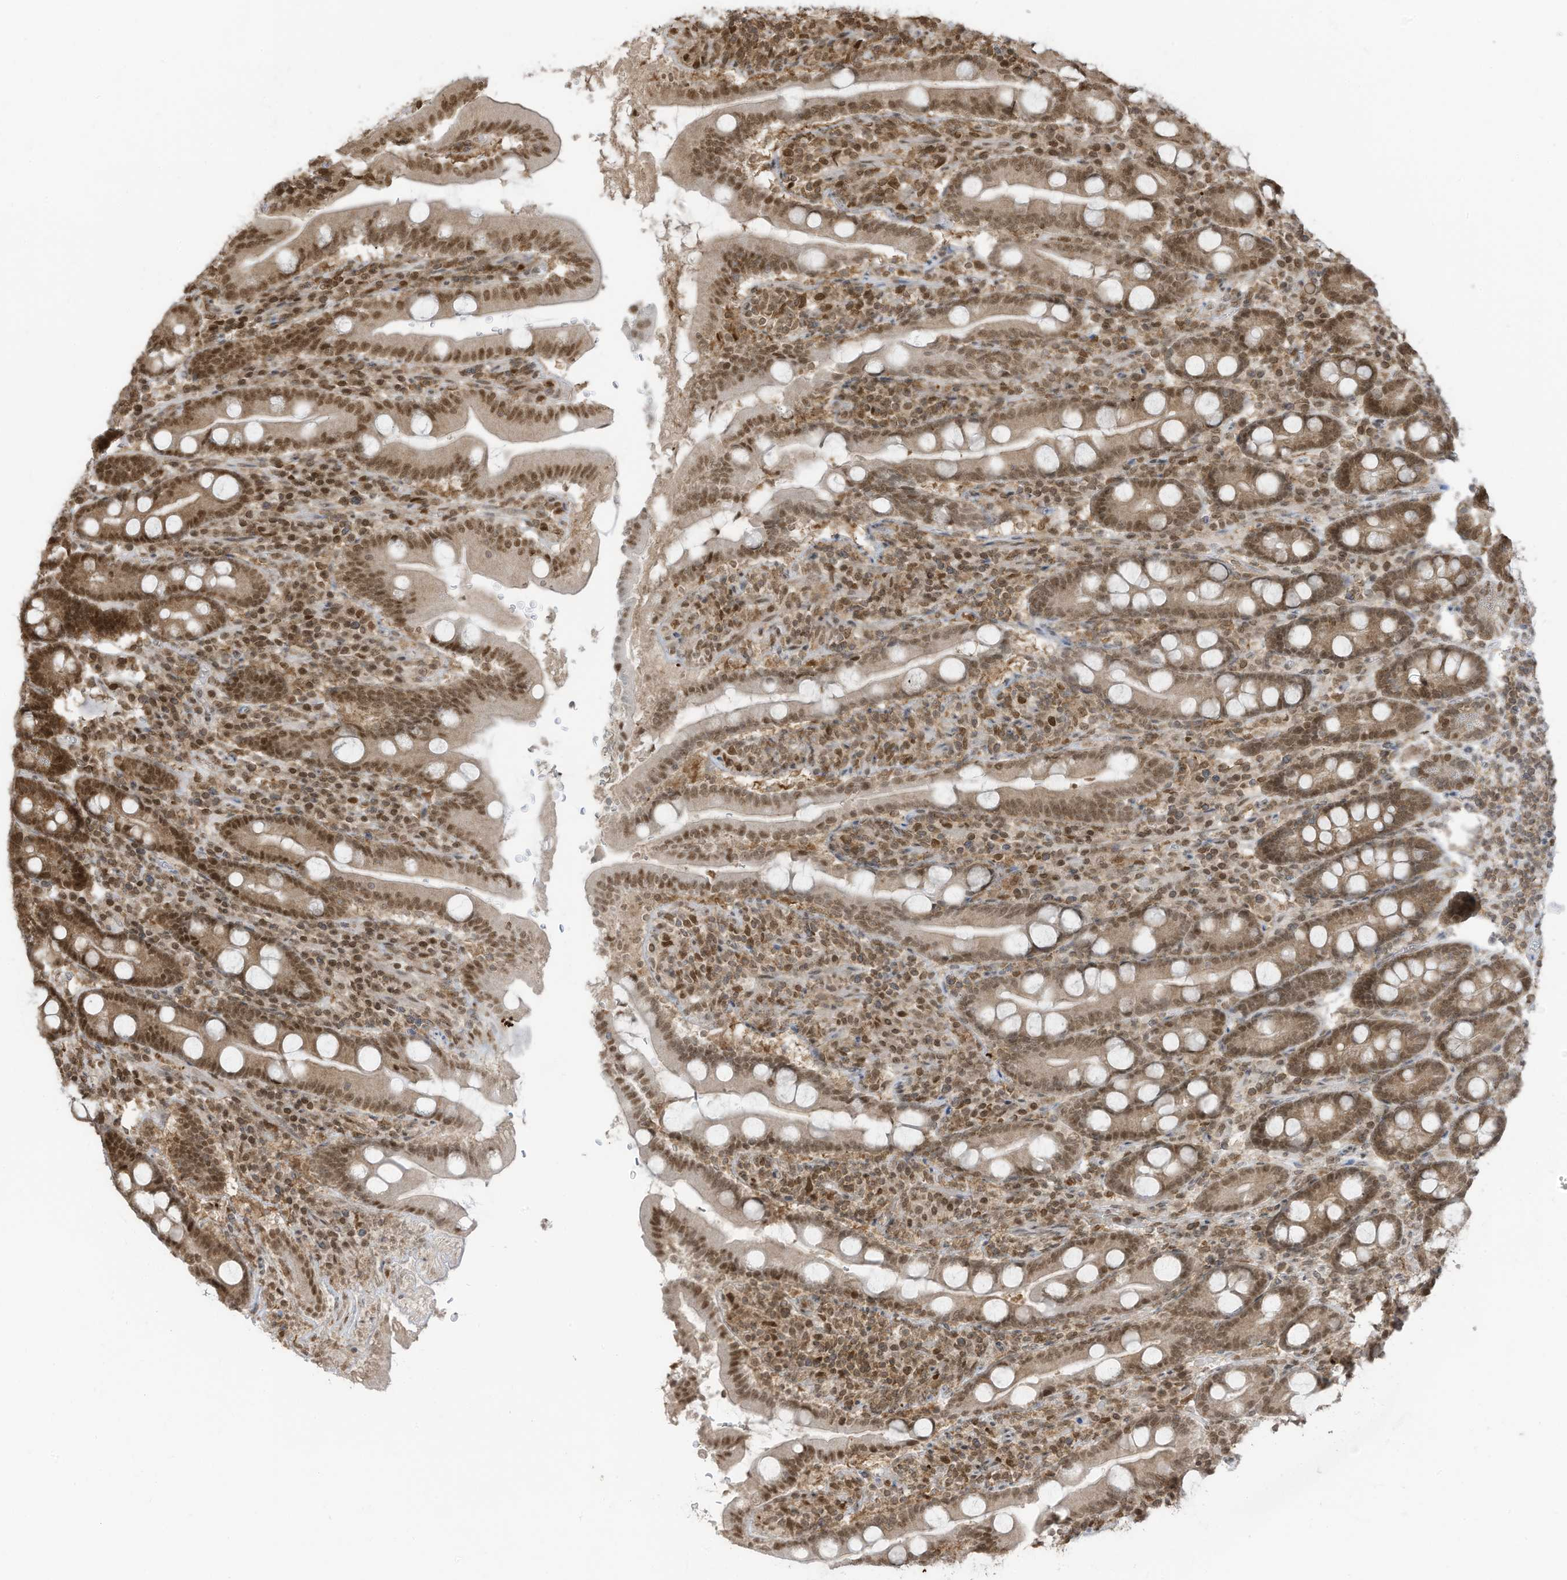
{"staining": {"intensity": "moderate", "quantity": ">75%", "location": "cytoplasmic/membranous,nuclear"}, "tissue": "duodenum", "cell_type": "Glandular cells", "image_type": "normal", "snomed": [{"axis": "morphology", "description": "Normal tissue, NOS"}, {"axis": "topography", "description": "Duodenum"}], "caption": "High-magnification brightfield microscopy of benign duodenum stained with DAB (brown) and counterstained with hematoxylin (blue). glandular cells exhibit moderate cytoplasmic/membranous,nuclear staining is seen in about>75% of cells. (IHC, brightfield microscopy, high magnification).", "gene": "KPNB1", "patient": {"sex": "male", "age": 35}}